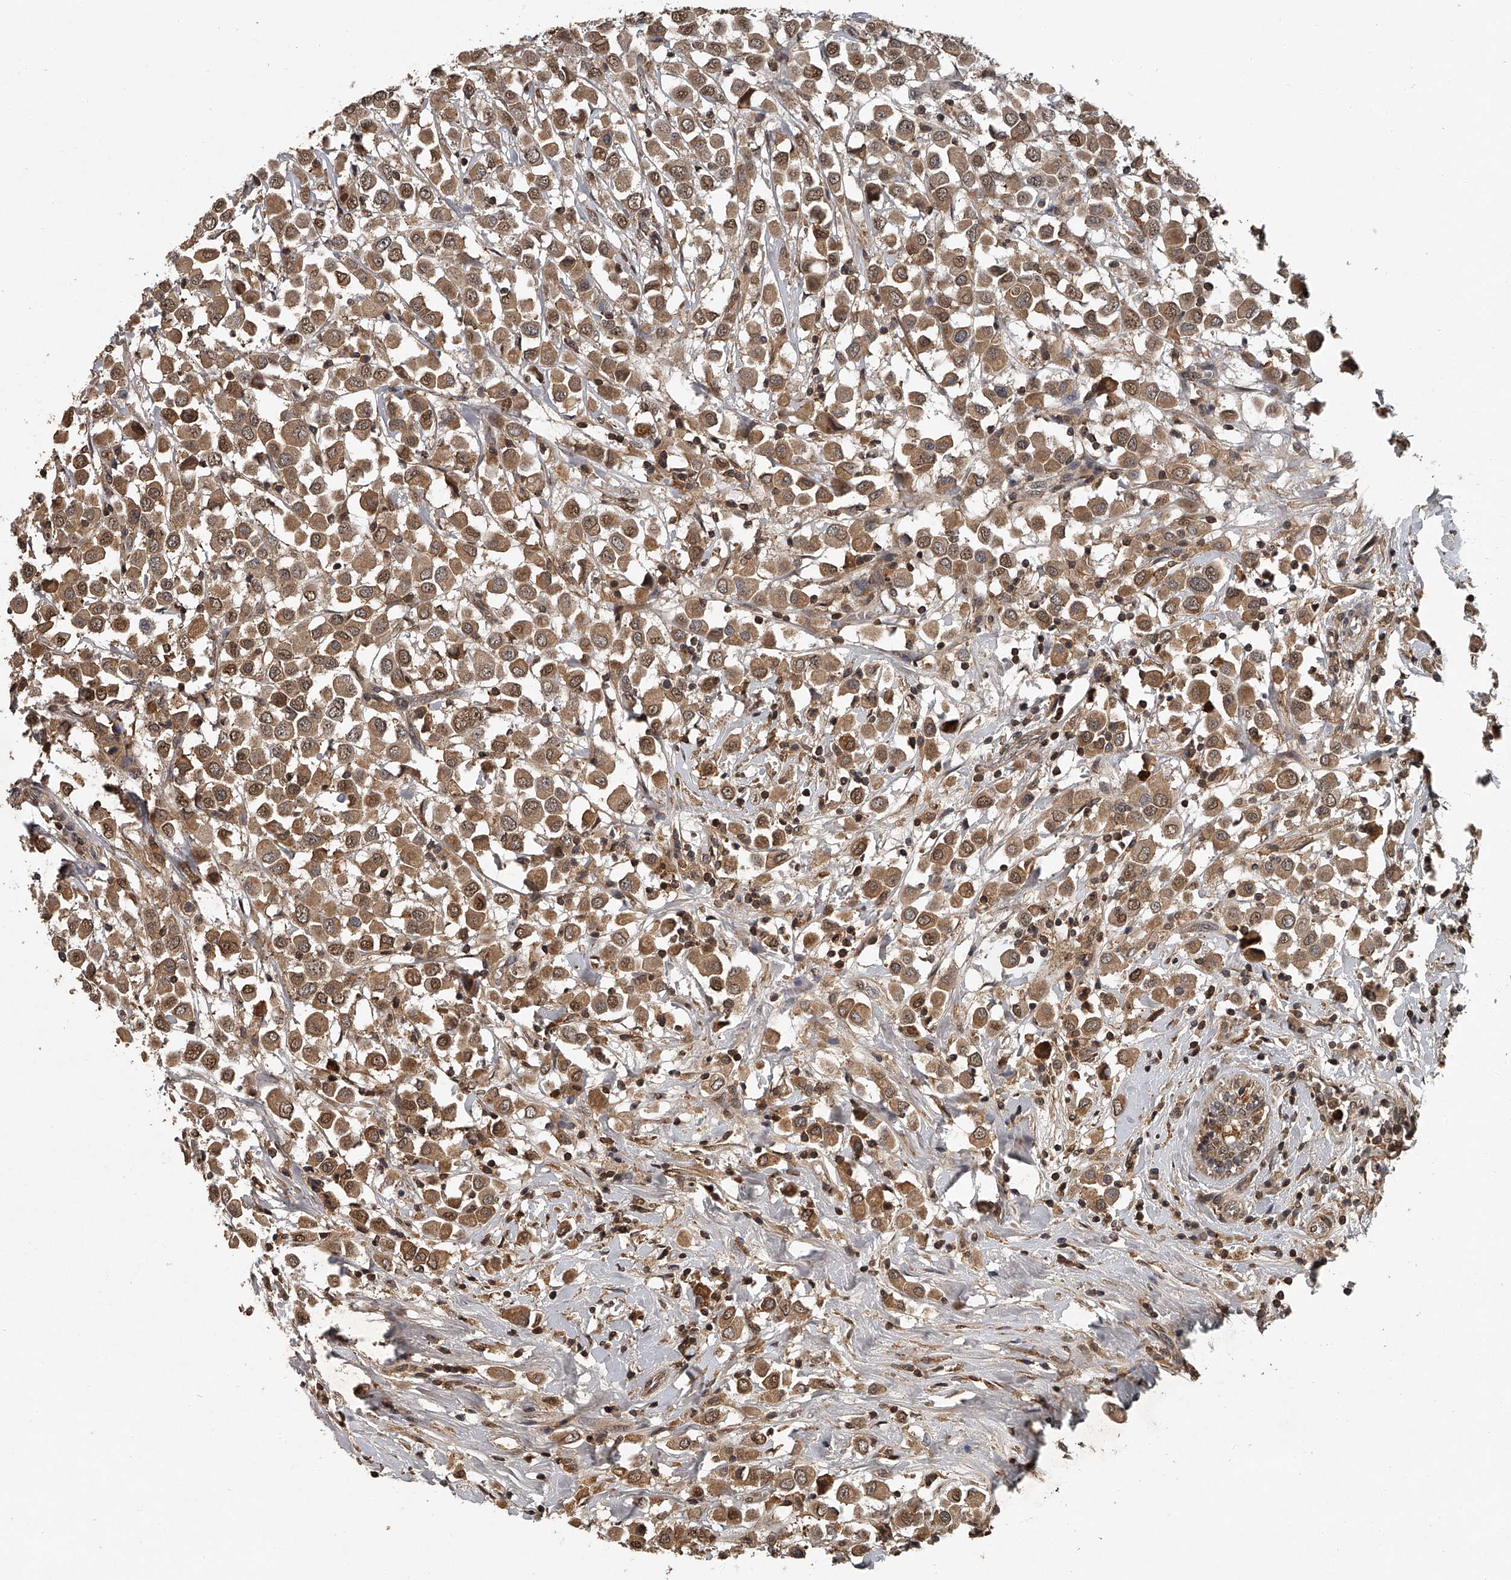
{"staining": {"intensity": "moderate", "quantity": ">75%", "location": "cytoplasmic/membranous,nuclear"}, "tissue": "breast cancer", "cell_type": "Tumor cells", "image_type": "cancer", "snomed": [{"axis": "morphology", "description": "Duct carcinoma"}, {"axis": "topography", "description": "Breast"}], "caption": "Protein expression analysis of human breast cancer reveals moderate cytoplasmic/membranous and nuclear staining in about >75% of tumor cells.", "gene": "PLEKHG1", "patient": {"sex": "female", "age": 61}}